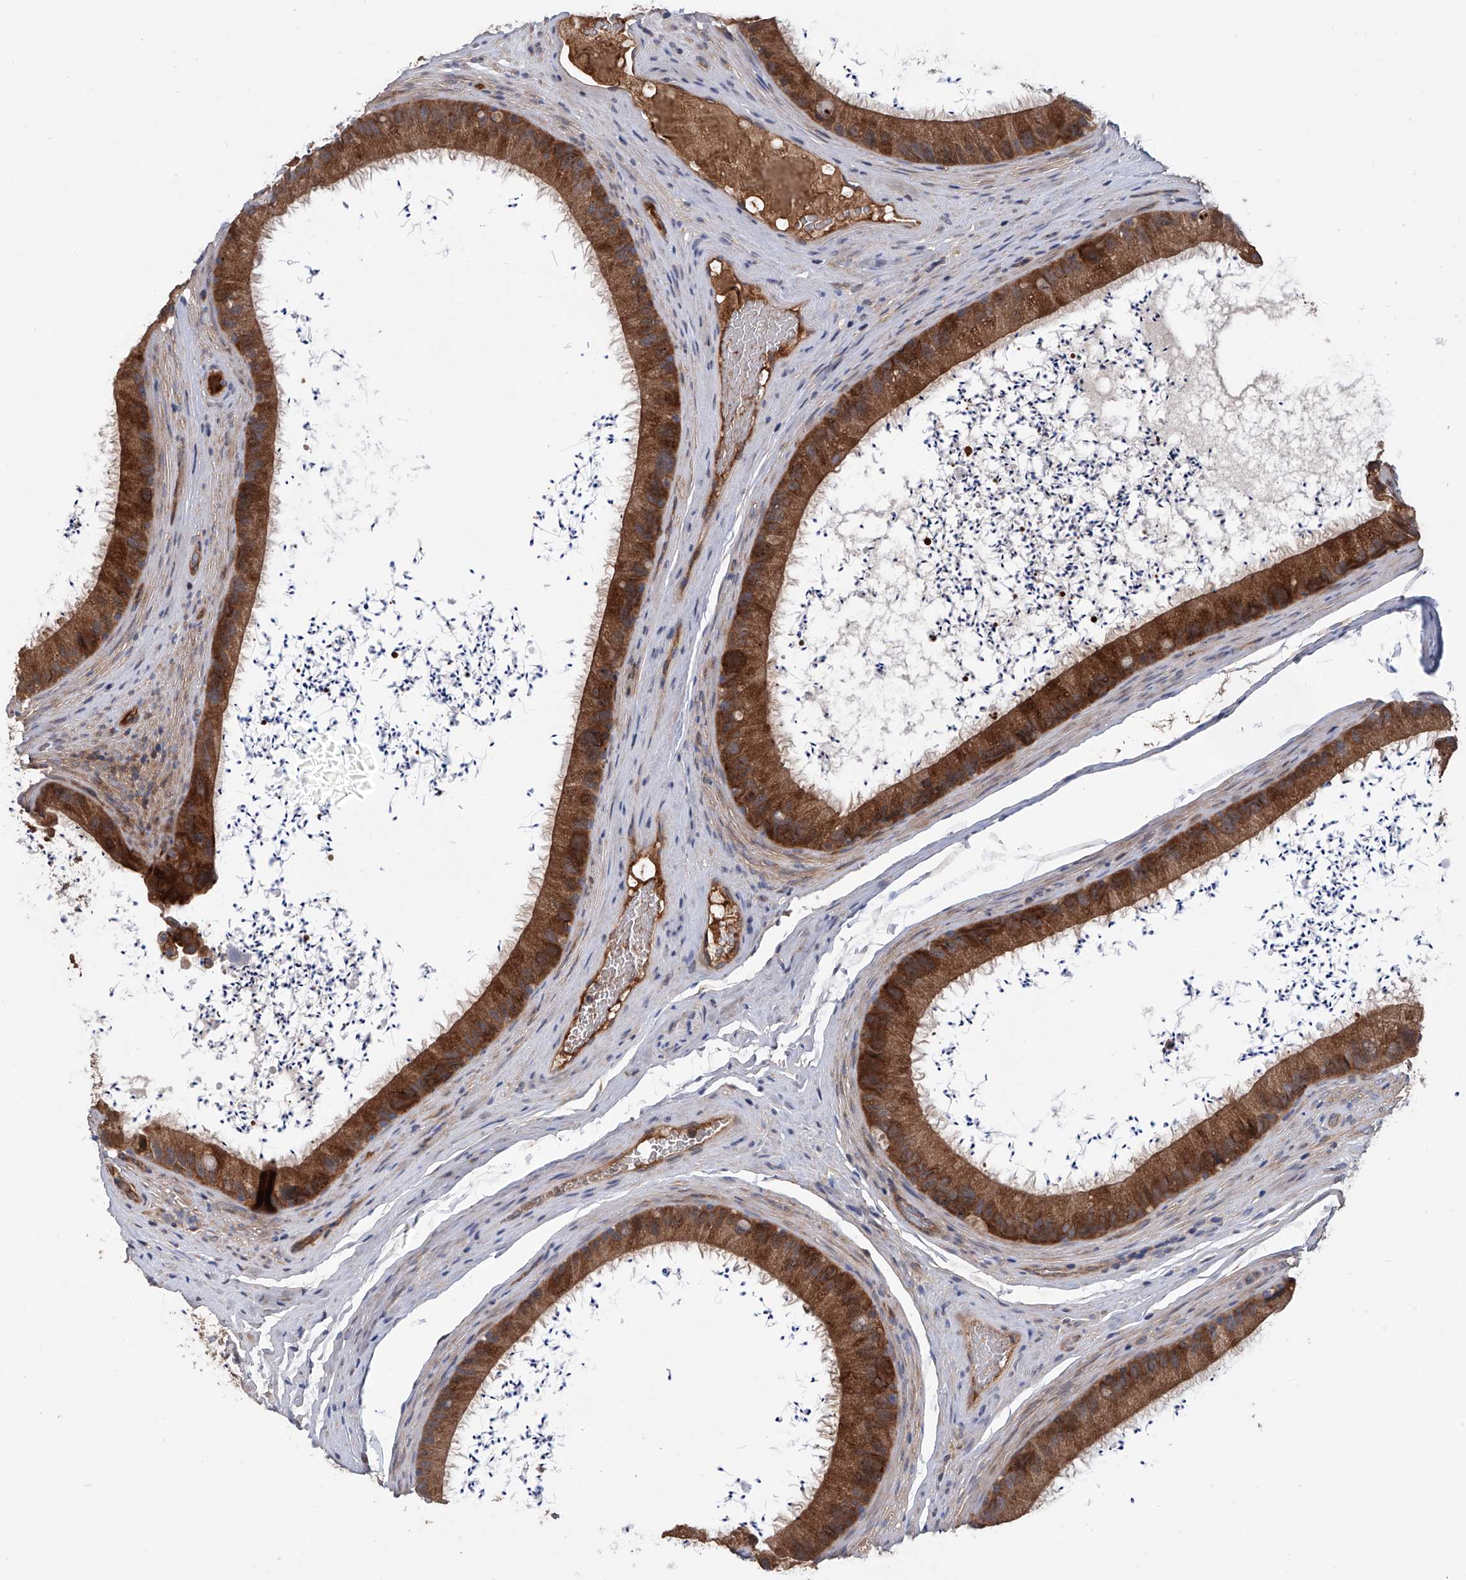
{"staining": {"intensity": "strong", "quantity": ">75%", "location": "cytoplasmic/membranous"}, "tissue": "epididymis", "cell_type": "Glandular cells", "image_type": "normal", "snomed": [{"axis": "morphology", "description": "Normal tissue, NOS"}, {"axis": "topography", "description": "Epididymis, spermatic cord, NOS"}], "caption": "The immunohistochemical stain shows strong cytoplasmic/membranous positivity in glandular cells of normal epididymis.", "gene": "NUDT17", "patient": {"sex": "male", "age": 50}}